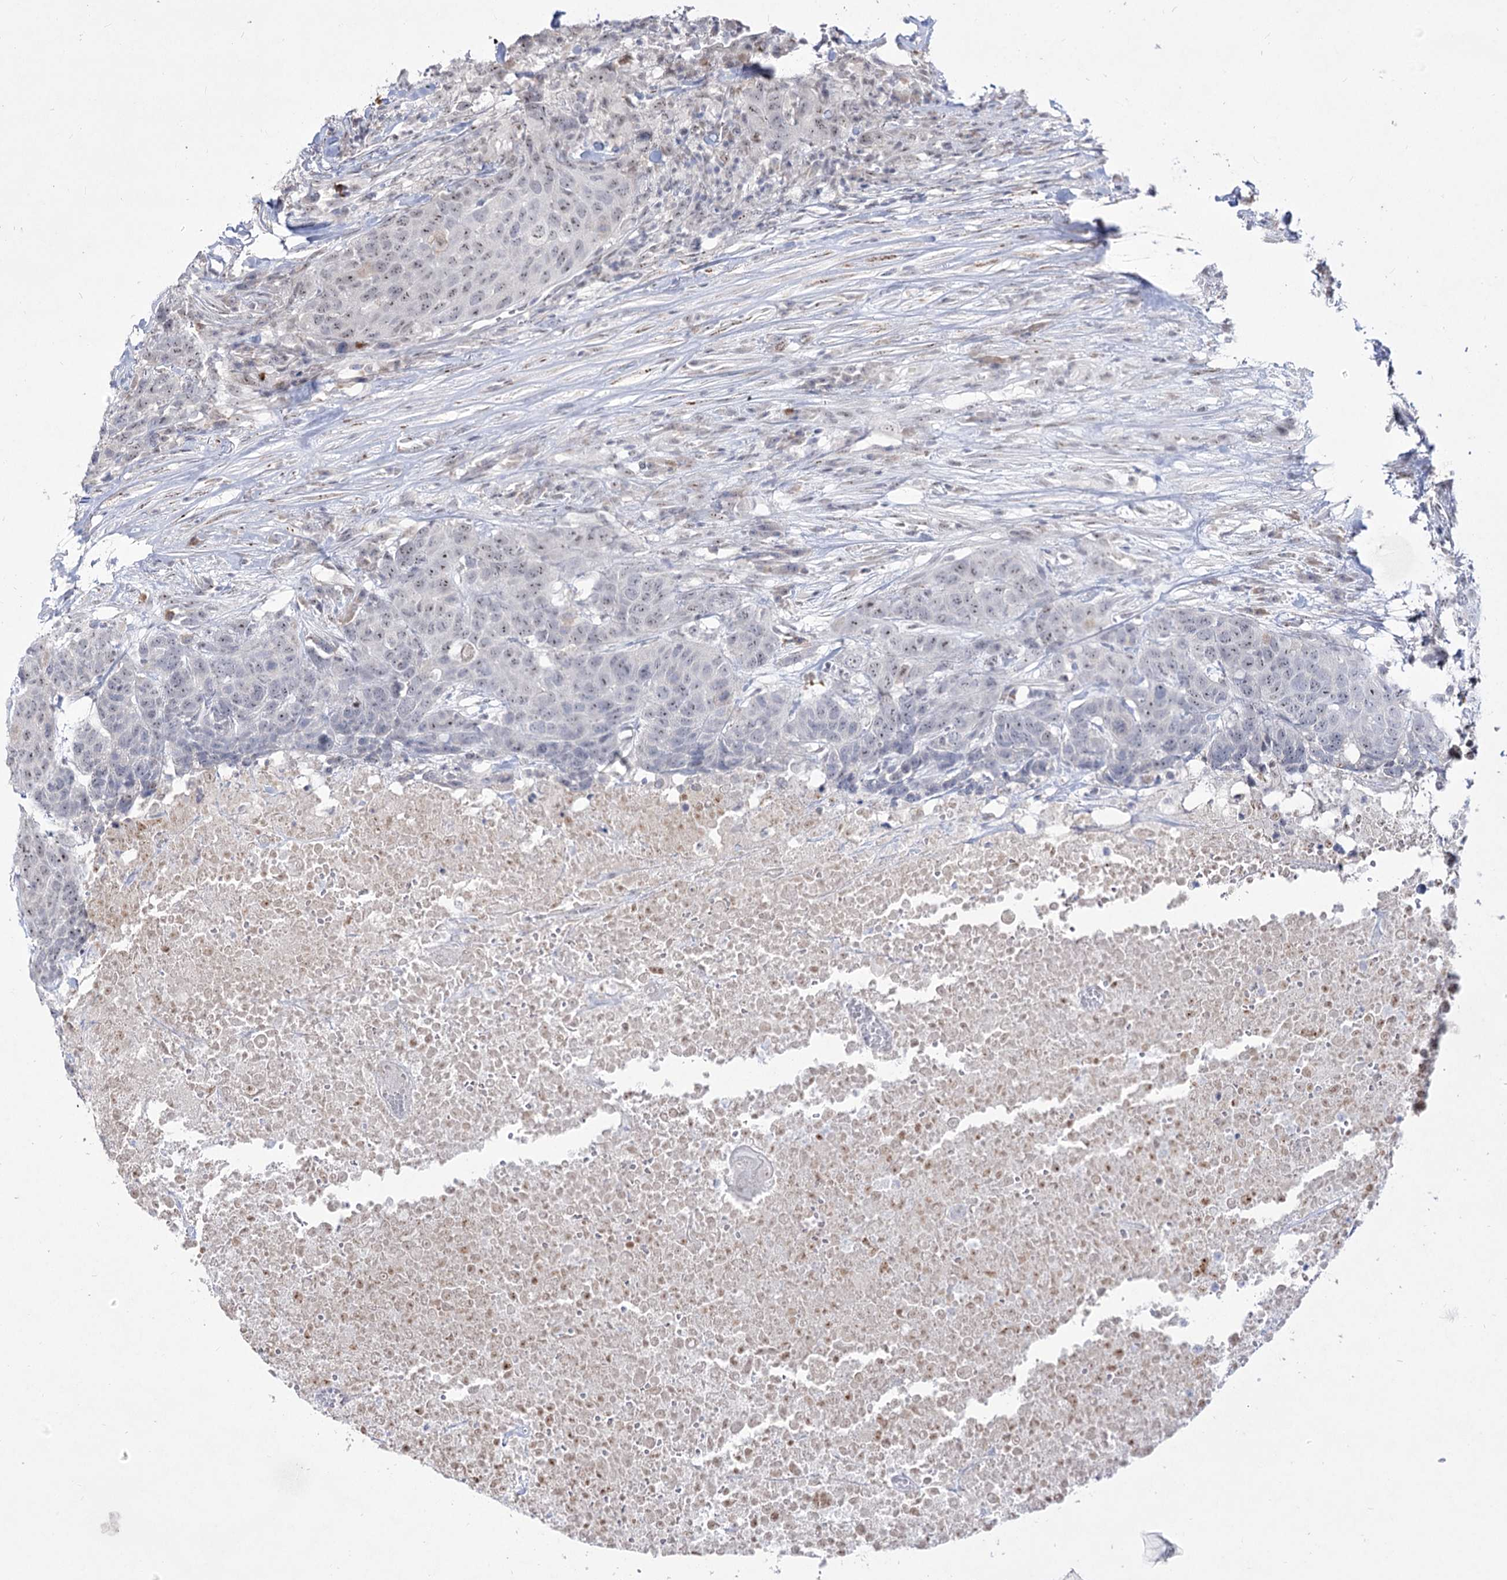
{"staining": {"intensity": "negative", "quantity": "none", "location": "none"}, "tissue": "head and neck cancer", "cell_type": "Tumor cells", "image_type": "cancer", "snomed": [{"axis": "morphology", "description": "Squamous cell carcinoma, NOS"}, {"axis": "topography", "description": "Head-Neck"}], "caption": "A micrograph of head and neck squamous cell carcinoma stained for a protein displays no brown staining in tumor cells. Brightfield microscopy of immunohistochemistry stained with DAB (3,3'-diaminobenzidine) (brown) and hematoxylin (blue), captured at high magnification.", "gene": "DDX50", "patient": {"sex": "male", "age": 66}}